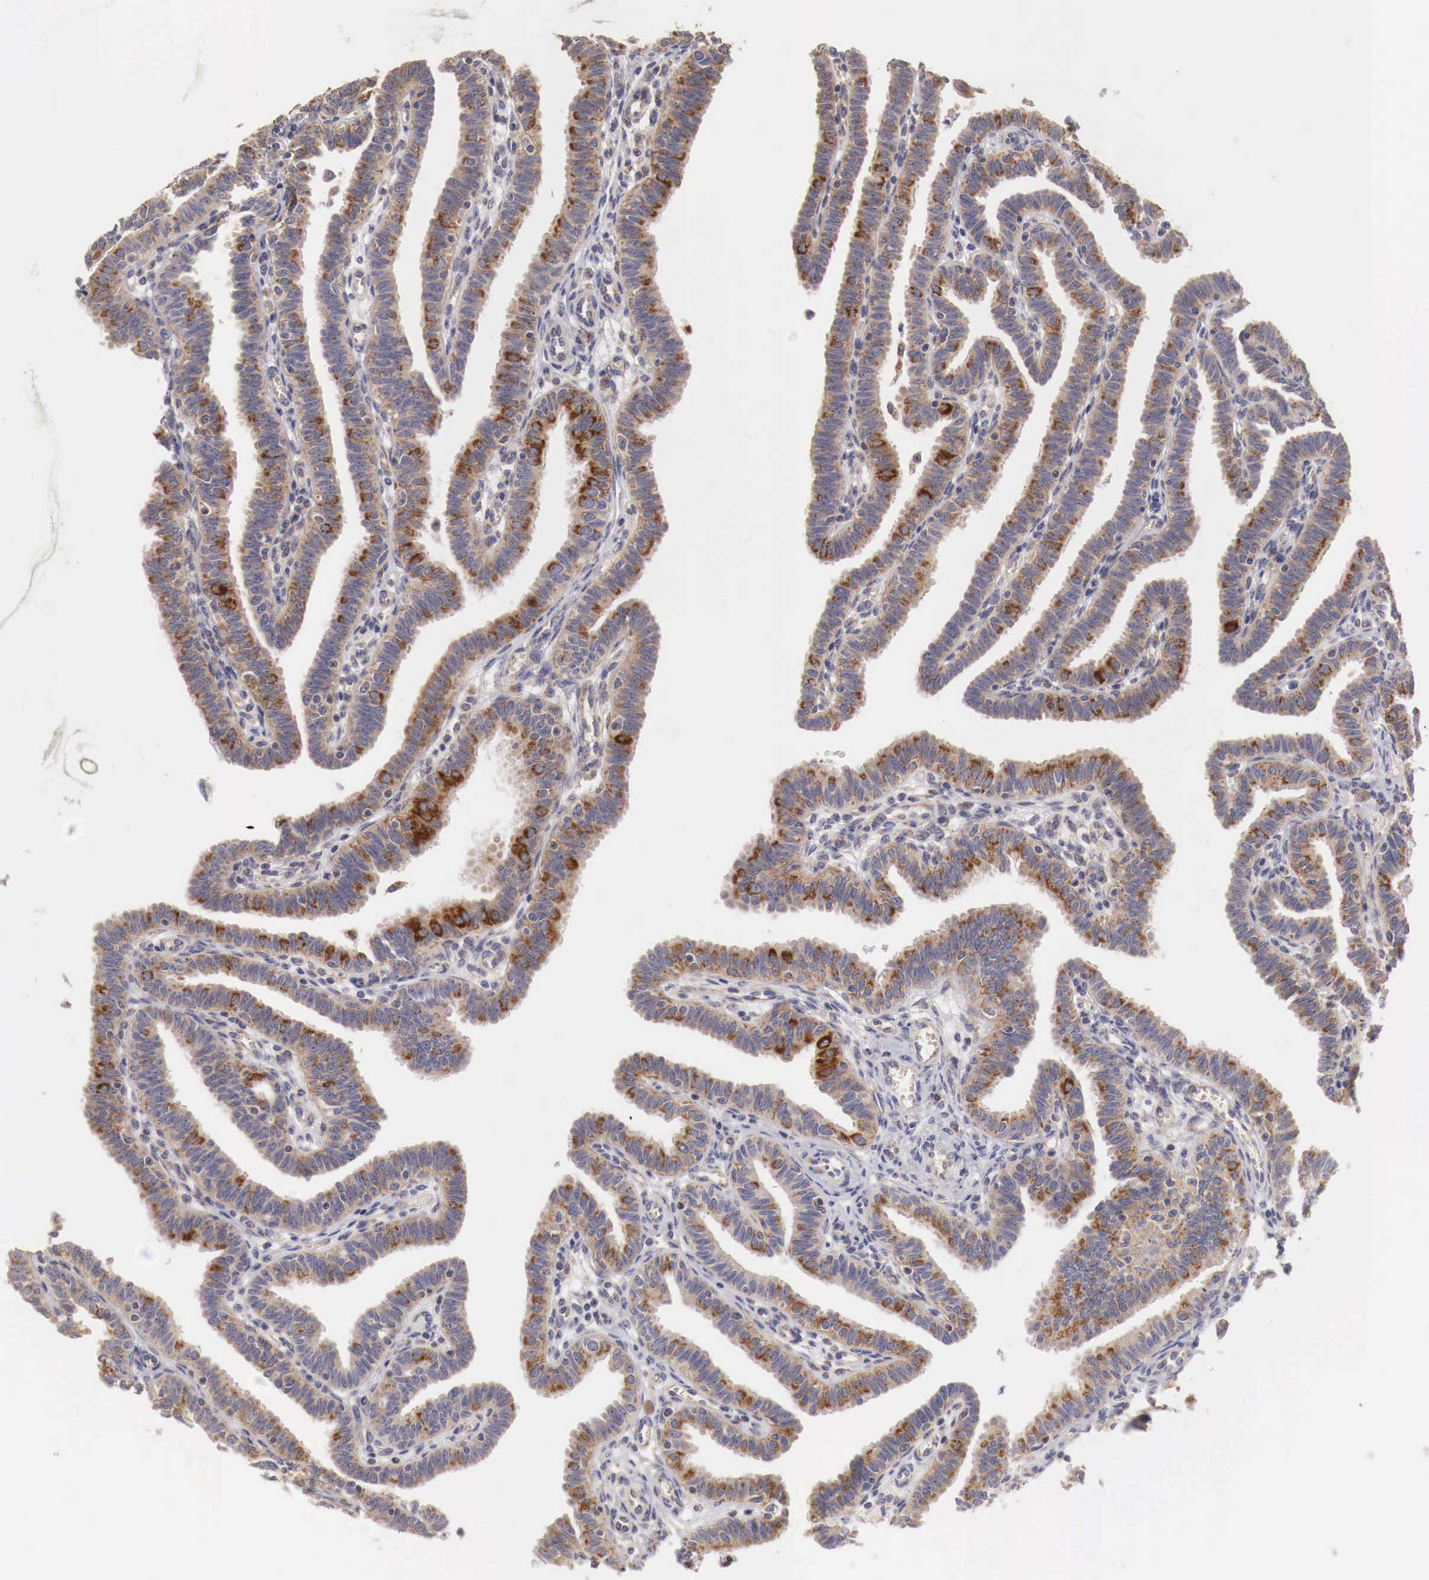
{"staining": {"intensity": "moderate", "quantity": "25%-75%", "location": "cytoplasmic/membranous"}, "tissue": "fallopian tube", "cell_type": "Glandular cells", "image_type": "normal", "snomed": [{"axis": "morphology", "description": "Normal tissue, NOS"}, {"axis": "topography", "description": "Fallopian tube"}], "caption": "Immunohistochemistry of unremarkable fallopian tube shows medium levels of moderate cytoplasmic/membranous staining in approximately 25%-75% of glandular cells.", "gene": "XPNPEP3", "patient": {"sex": "female", "age": 41}}